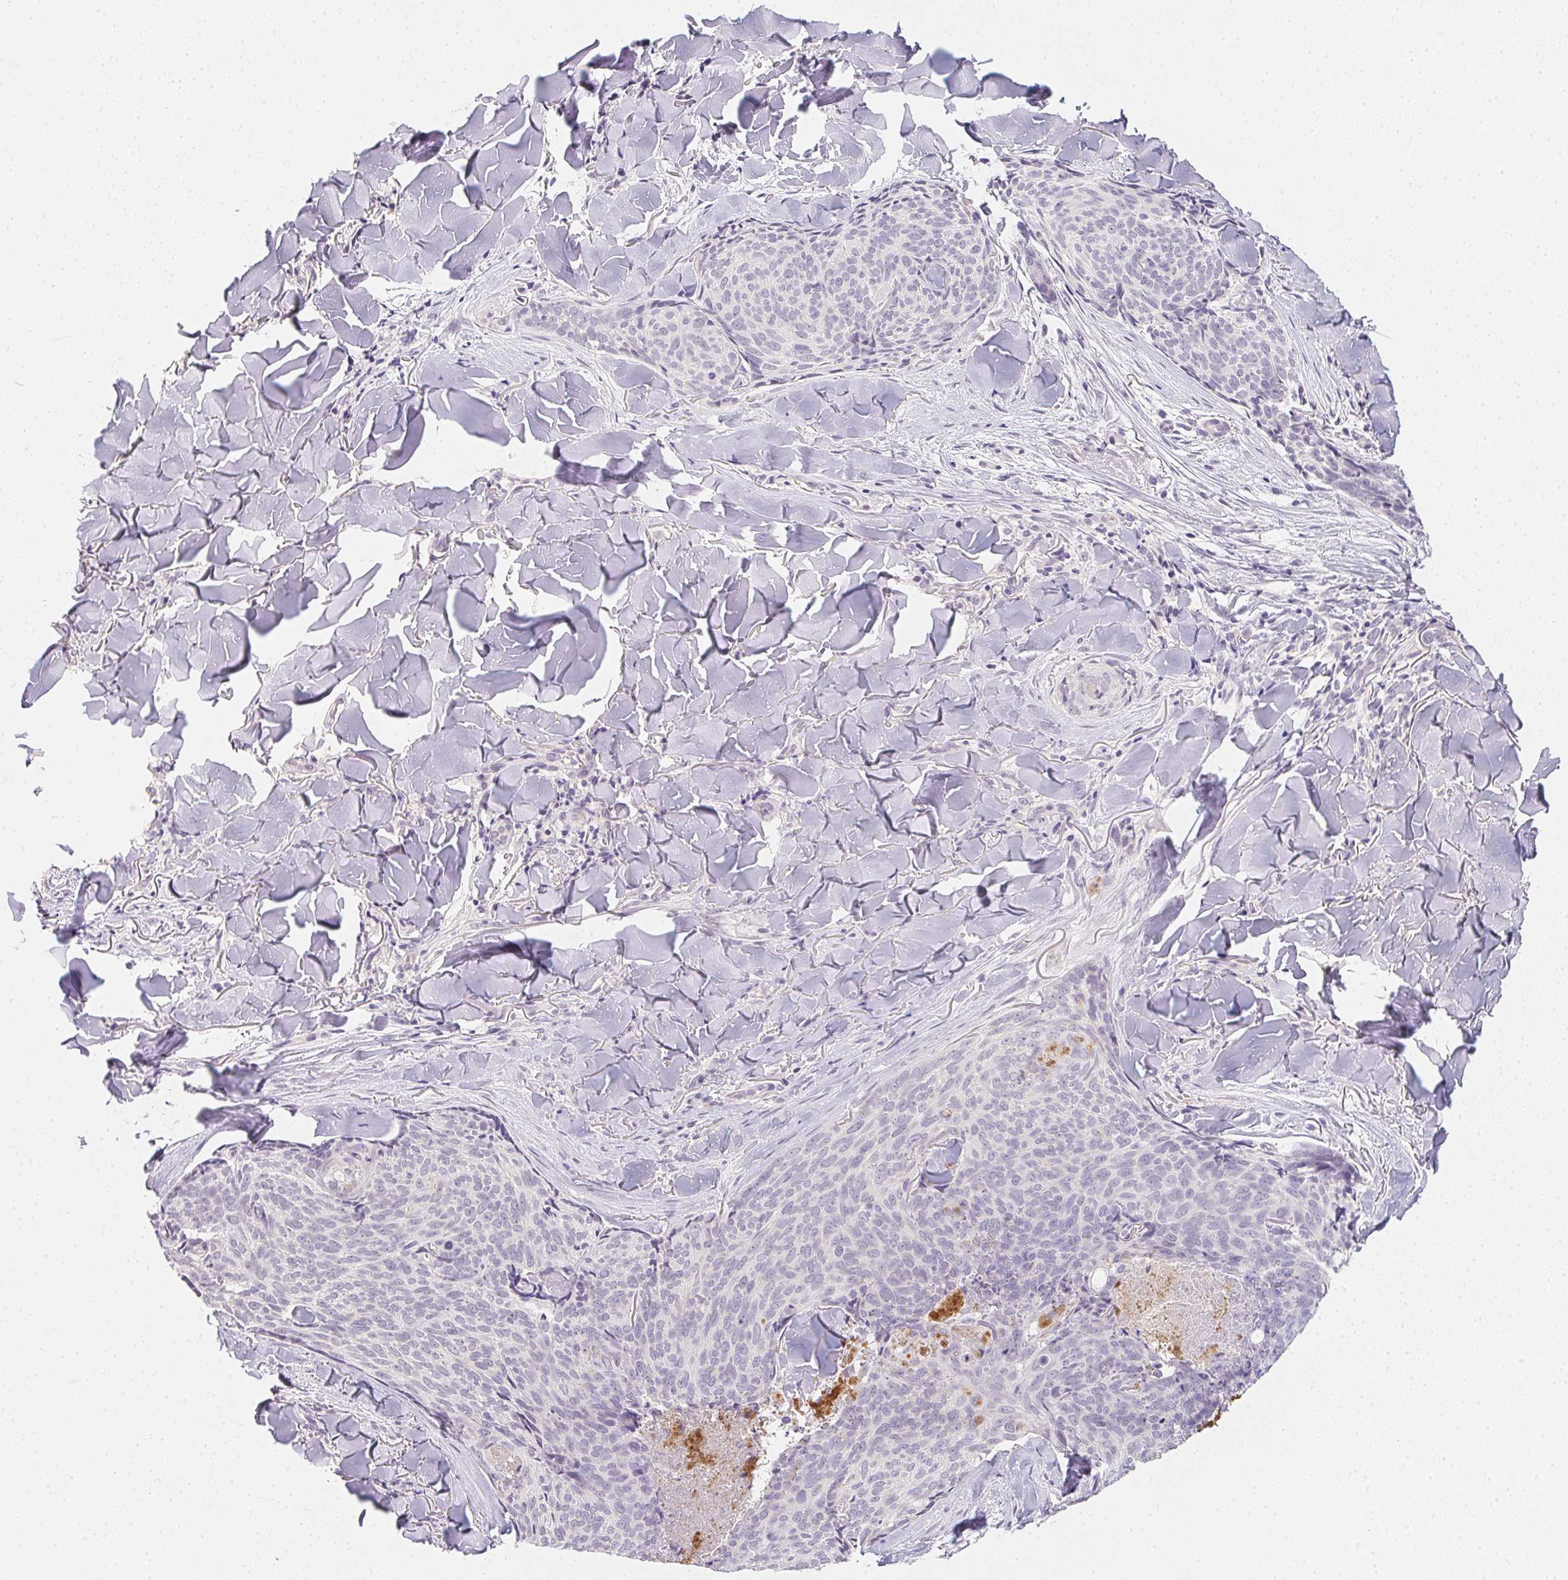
{"staining": {"intensity": "negative", "quantity": "none", "location": "none"}, "tissue": "skin cancer", "cell_type": "Tumor cells", "image_type": "cancer", "snomed": [{"axis": "morphology", "description": "Basal cell carcinoma"}, {"axis": "topography", "description": "Skin"}], "caption": "IHC micrograph of skin cancer stained for a protein (brown), which shows no staining in tumor cells.", "gene": "ZBBX", "patient": {"sex": "female", "age": 82}}